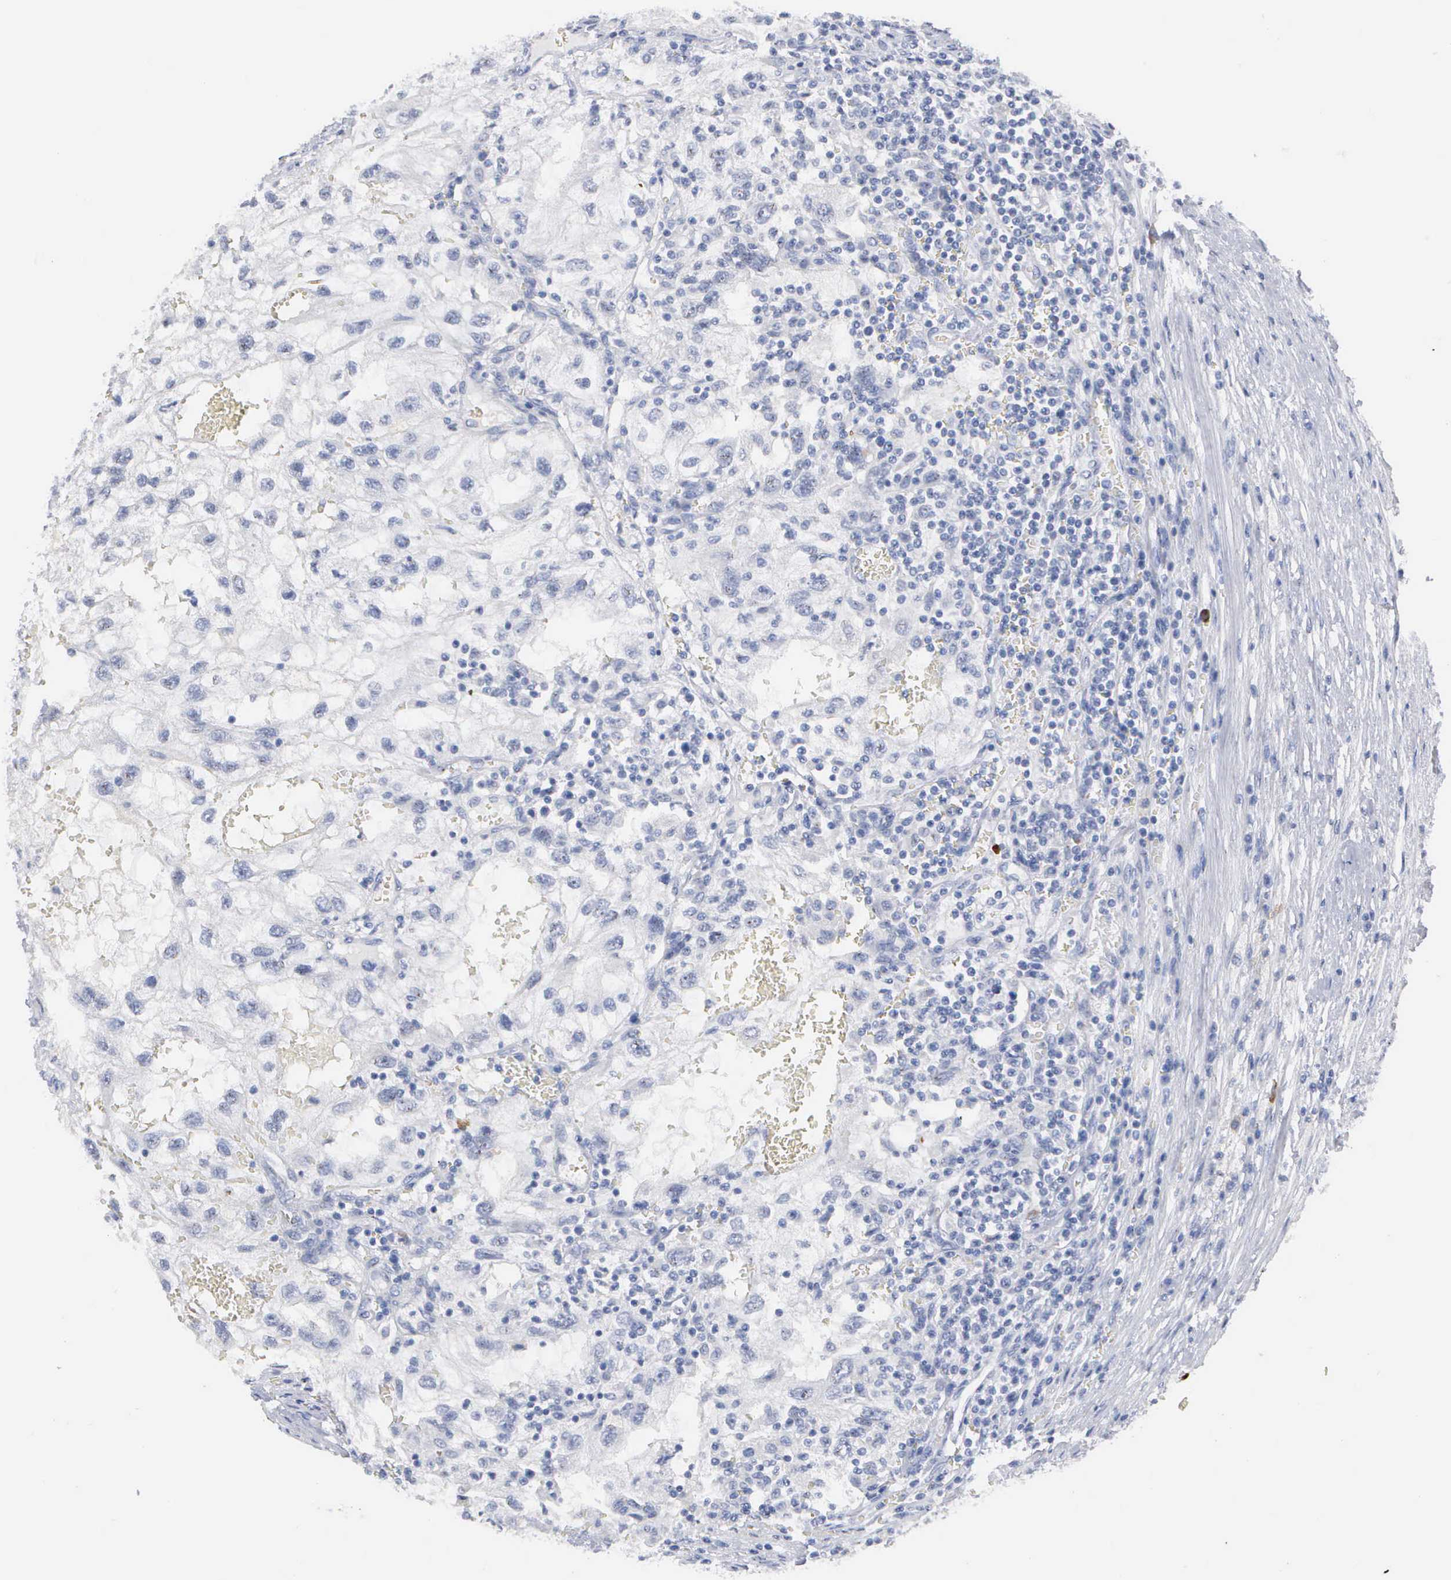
{"staining": {"intensity": "negative", "quantity": "none", "location": "none"}, "tissue": "renal cancer", "cell_type": "Tumor cells", "image_type": "cancer", "snomed": [{"axis": "morphology", "description": "Normal tissue, NOS"}, {"axis": "morphology", "description": "Adenocarcinoma, NOS"}, {"axis": "topography", "description": "Kidney"}], "caption": "This is an IHC micrograph of human renal adenocarcinoma. There is no staining in tumor cells.", "gene": "ASPHD2", "patient": {"sex": "male", "age": 71}}